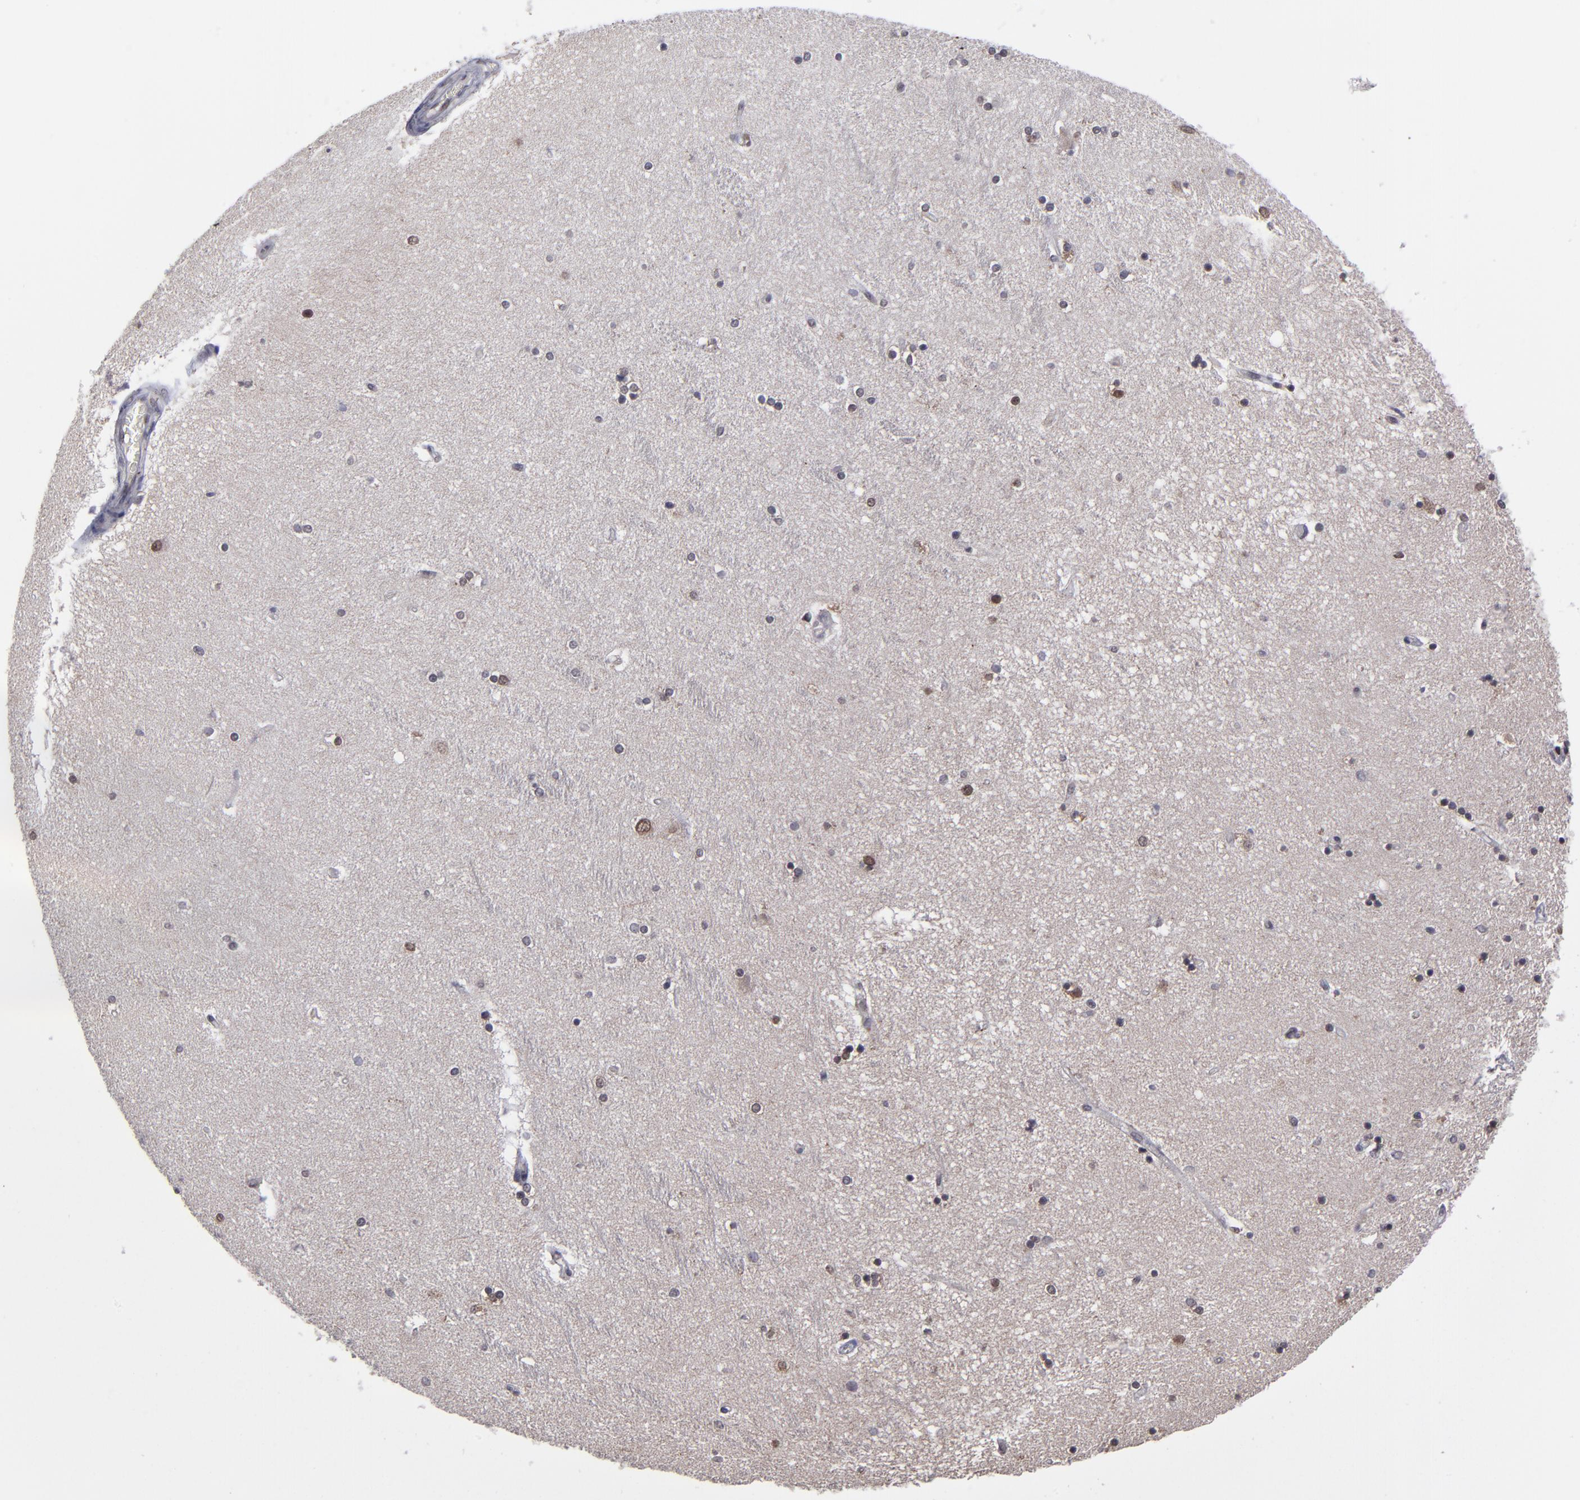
{"staining": {"intensity": "negative", "quantity": "none", "location": "none"}, "tissue": "hippocampus", "cell_type": "Glial cells", "image_type": "normal", "snomed": [{"axis": "morphology", "description": "Normal tissue, NOS"}, {"axis": "topography", "description": "Hippocampus"}], "caption": "High power microscopy image of an IHC image of unremarkable hippocampus, revealing no significant positivity in glial cells.", "gene": "ZNF419", "patient": {"sex": "female", "age": 54}}